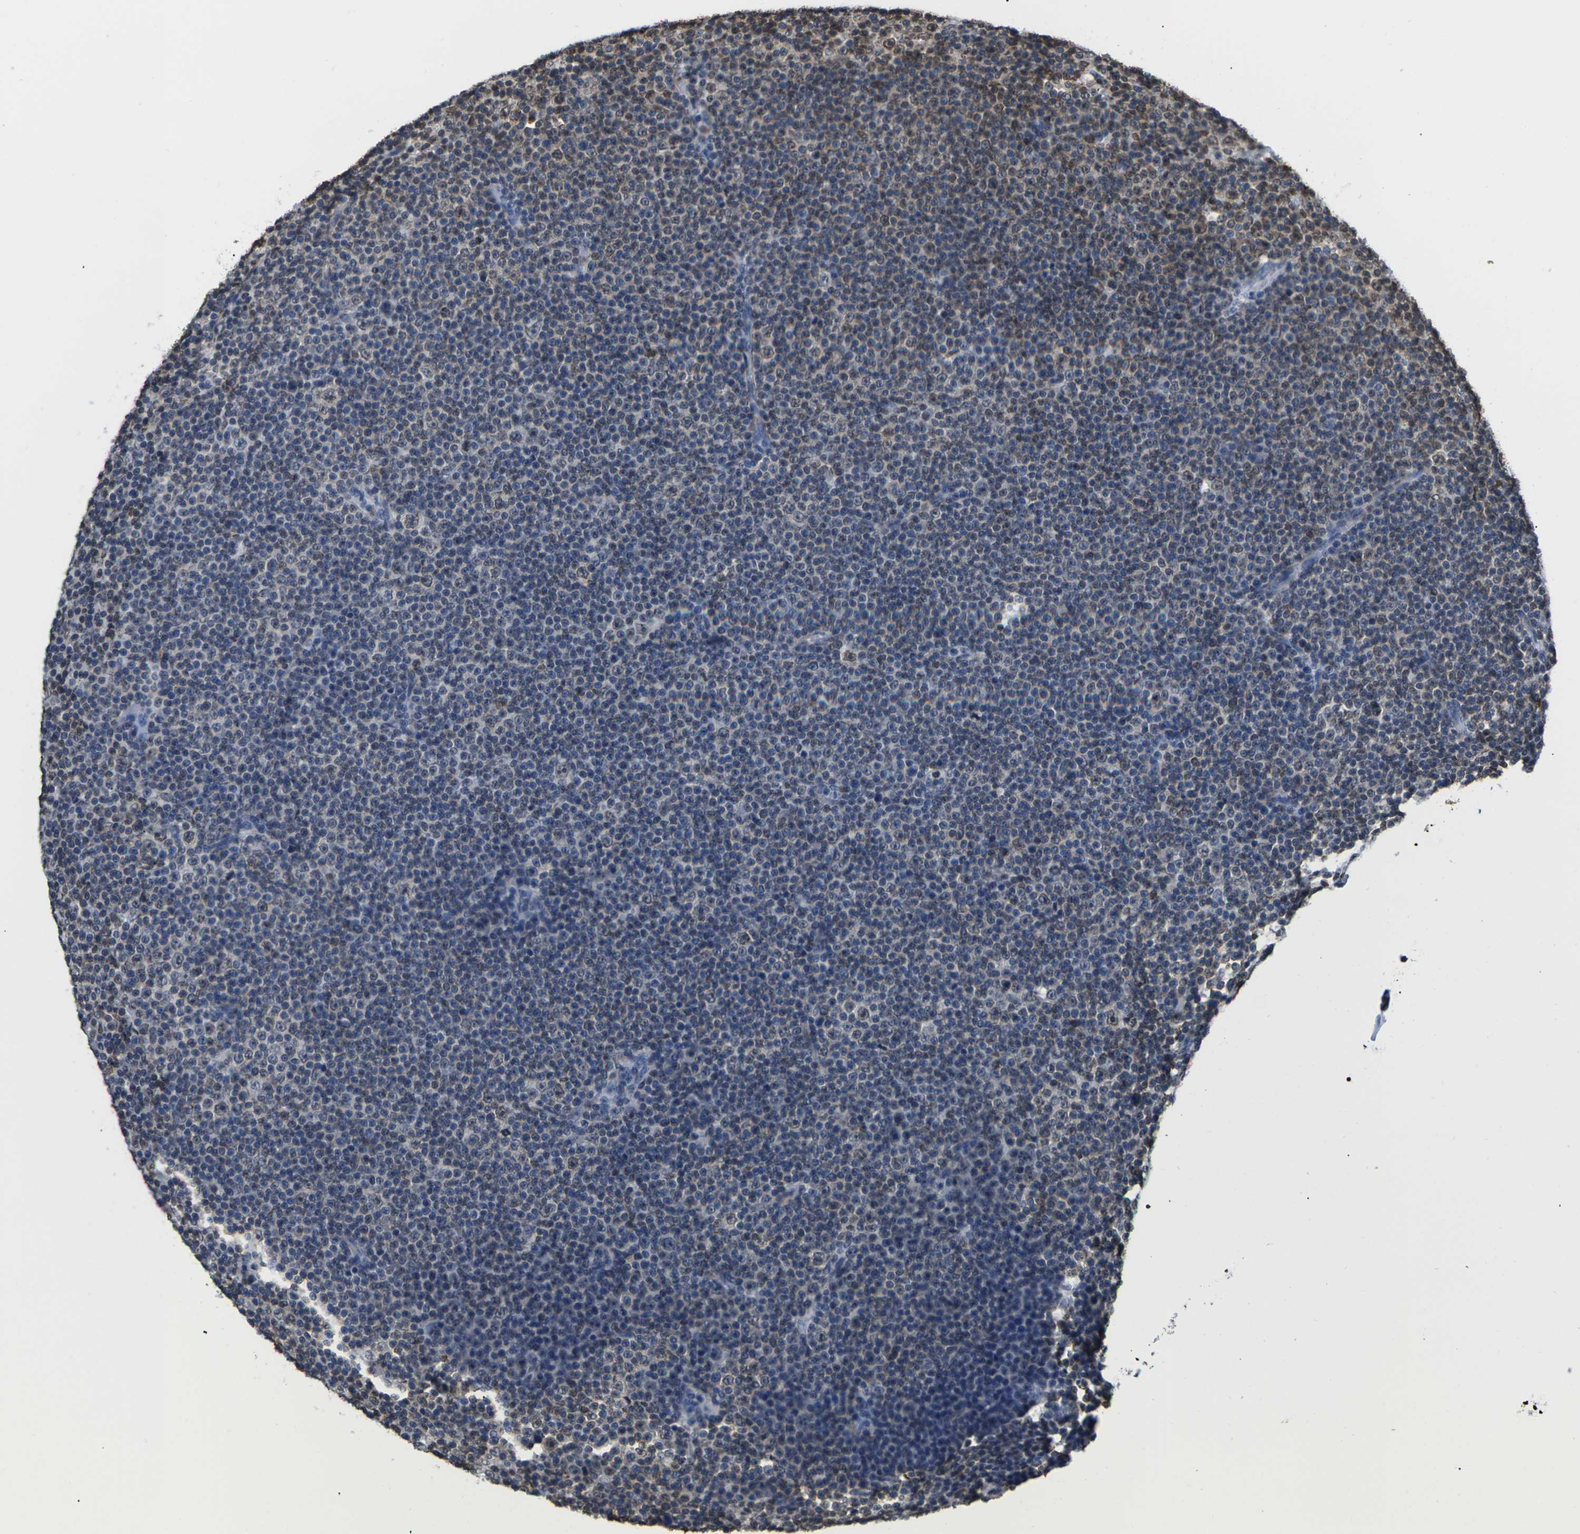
{"staining": {"intensity": "strong", "quantity": "<25%", "location": "cytoplasmic/membranous,nuclear"}, "tissue": "lymphoma", "cell_type": "Tumor cells", "image_type": "cancer", "snomed": [{"axis": "morphology", "description": "Malignant lymphoma, non-Hodgkin's type, Low grade"}, {"axis": "topography", "description": "Lymph node"}], "caption": "There is medium levels of strong cytoplasmic/membranous and nuclear staining in tumor cells of lymphoma, as demonstrated by immunohistochemical staining (brown color).", "gene": "H2AC21", "patient": {"sex": "female", "age": 67}}